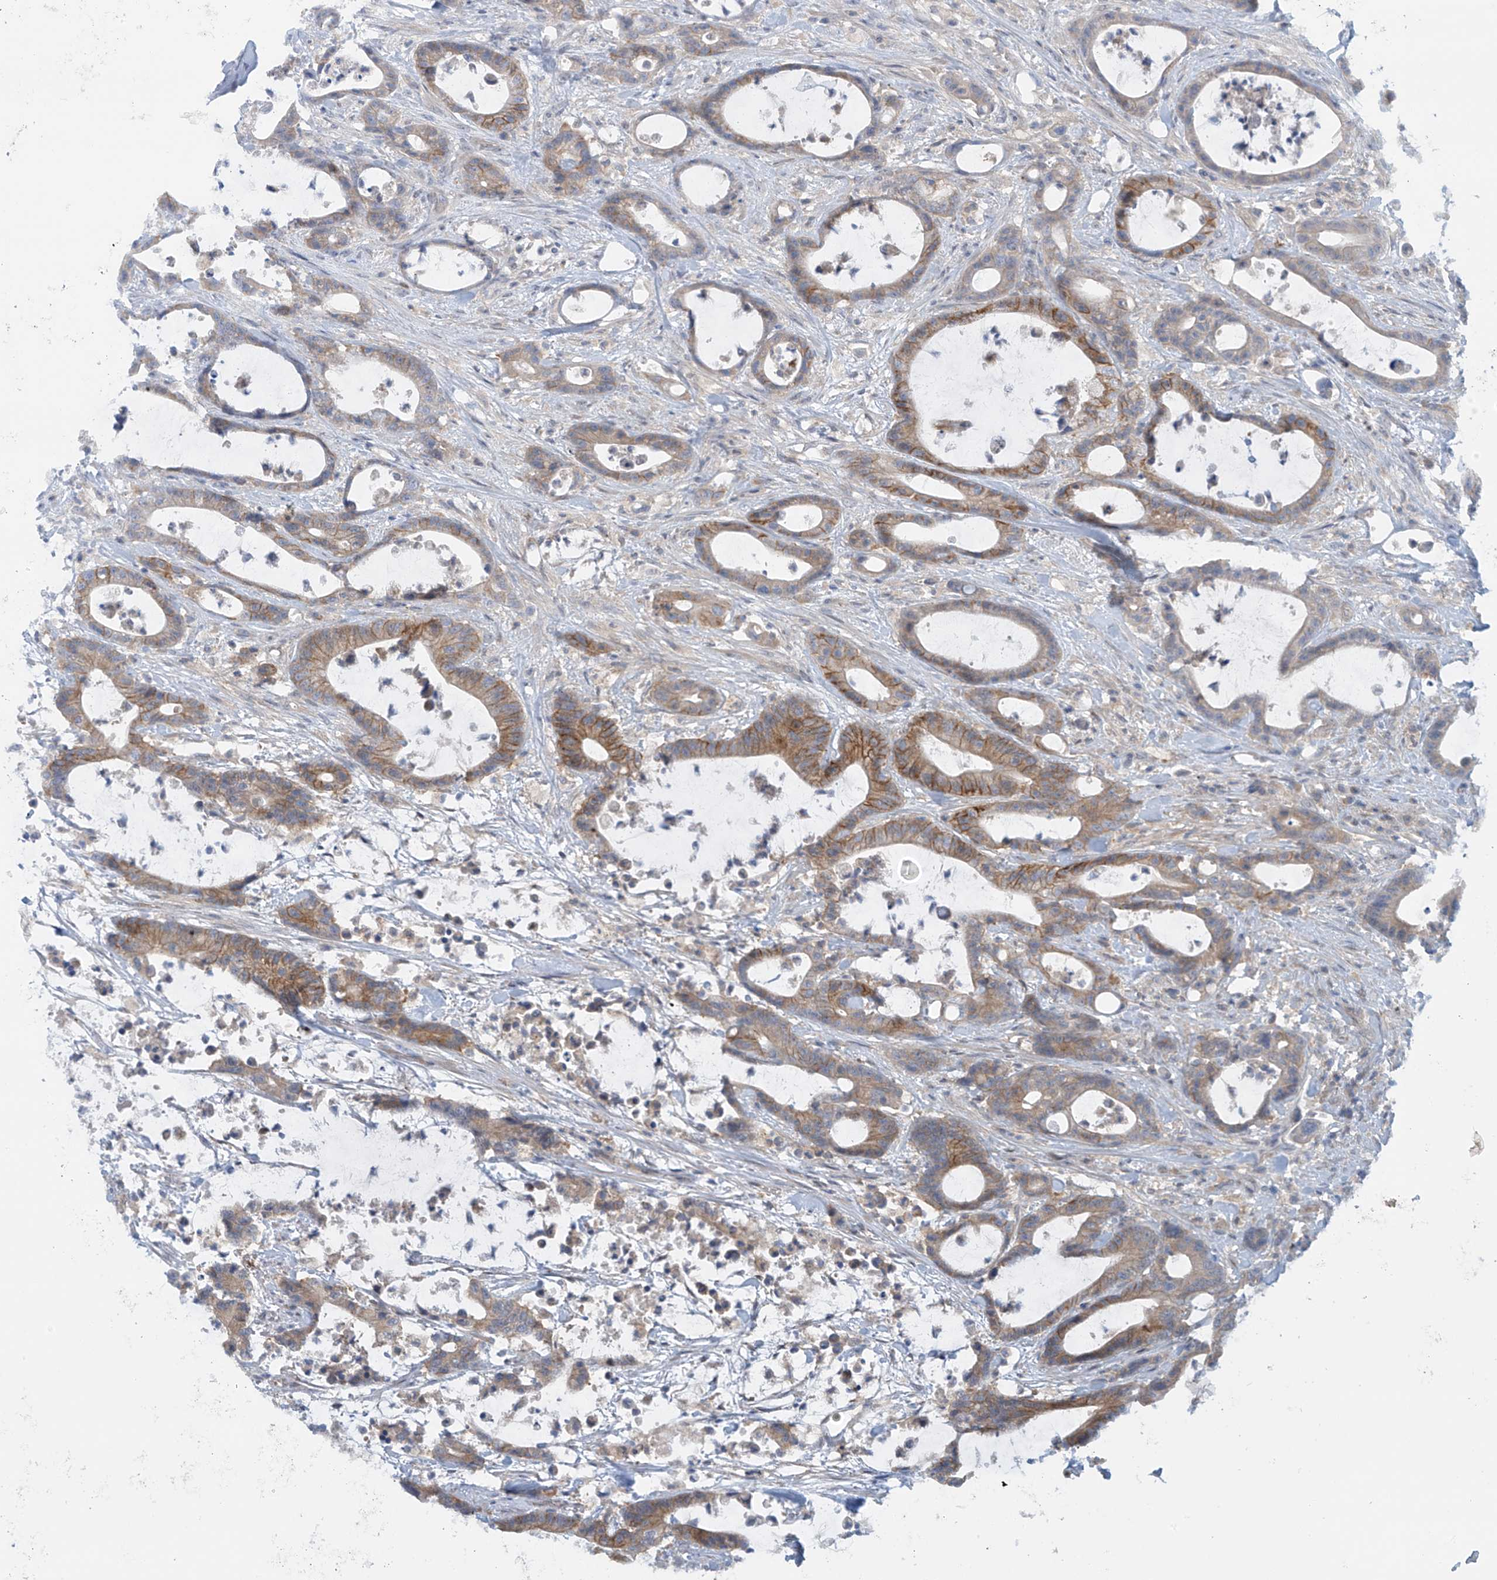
{"staining": {"intensity": "moderate", "quantity": "25%-75%", "location": "cytoplasmic/membranous"}, "tissue": "colorectal cancer", "cell_type": "Tumor cells", "image_type": "cancer", "snomed": [{"axis": "morphology", "description": "Adenocarcinoma, NOS"}, {"axis": "topography", "description": "Colon"}], "caption": "Immunohistochemistry of human colorectal cancer (adenocarcinoma) demonstrates medium levels of moderate cytoplasmic/membranous positivity in approximately 25%-75% of tumor cells. The staining was performed using DAB (3,3'-diaminobenzidine) to visualize the protein expression in brown, while the nuclei were stained in blue with hematoxylin (Magnification: 20x).", "gene": "FSD1L", "patient": {"sex": "female", "age": 84}}